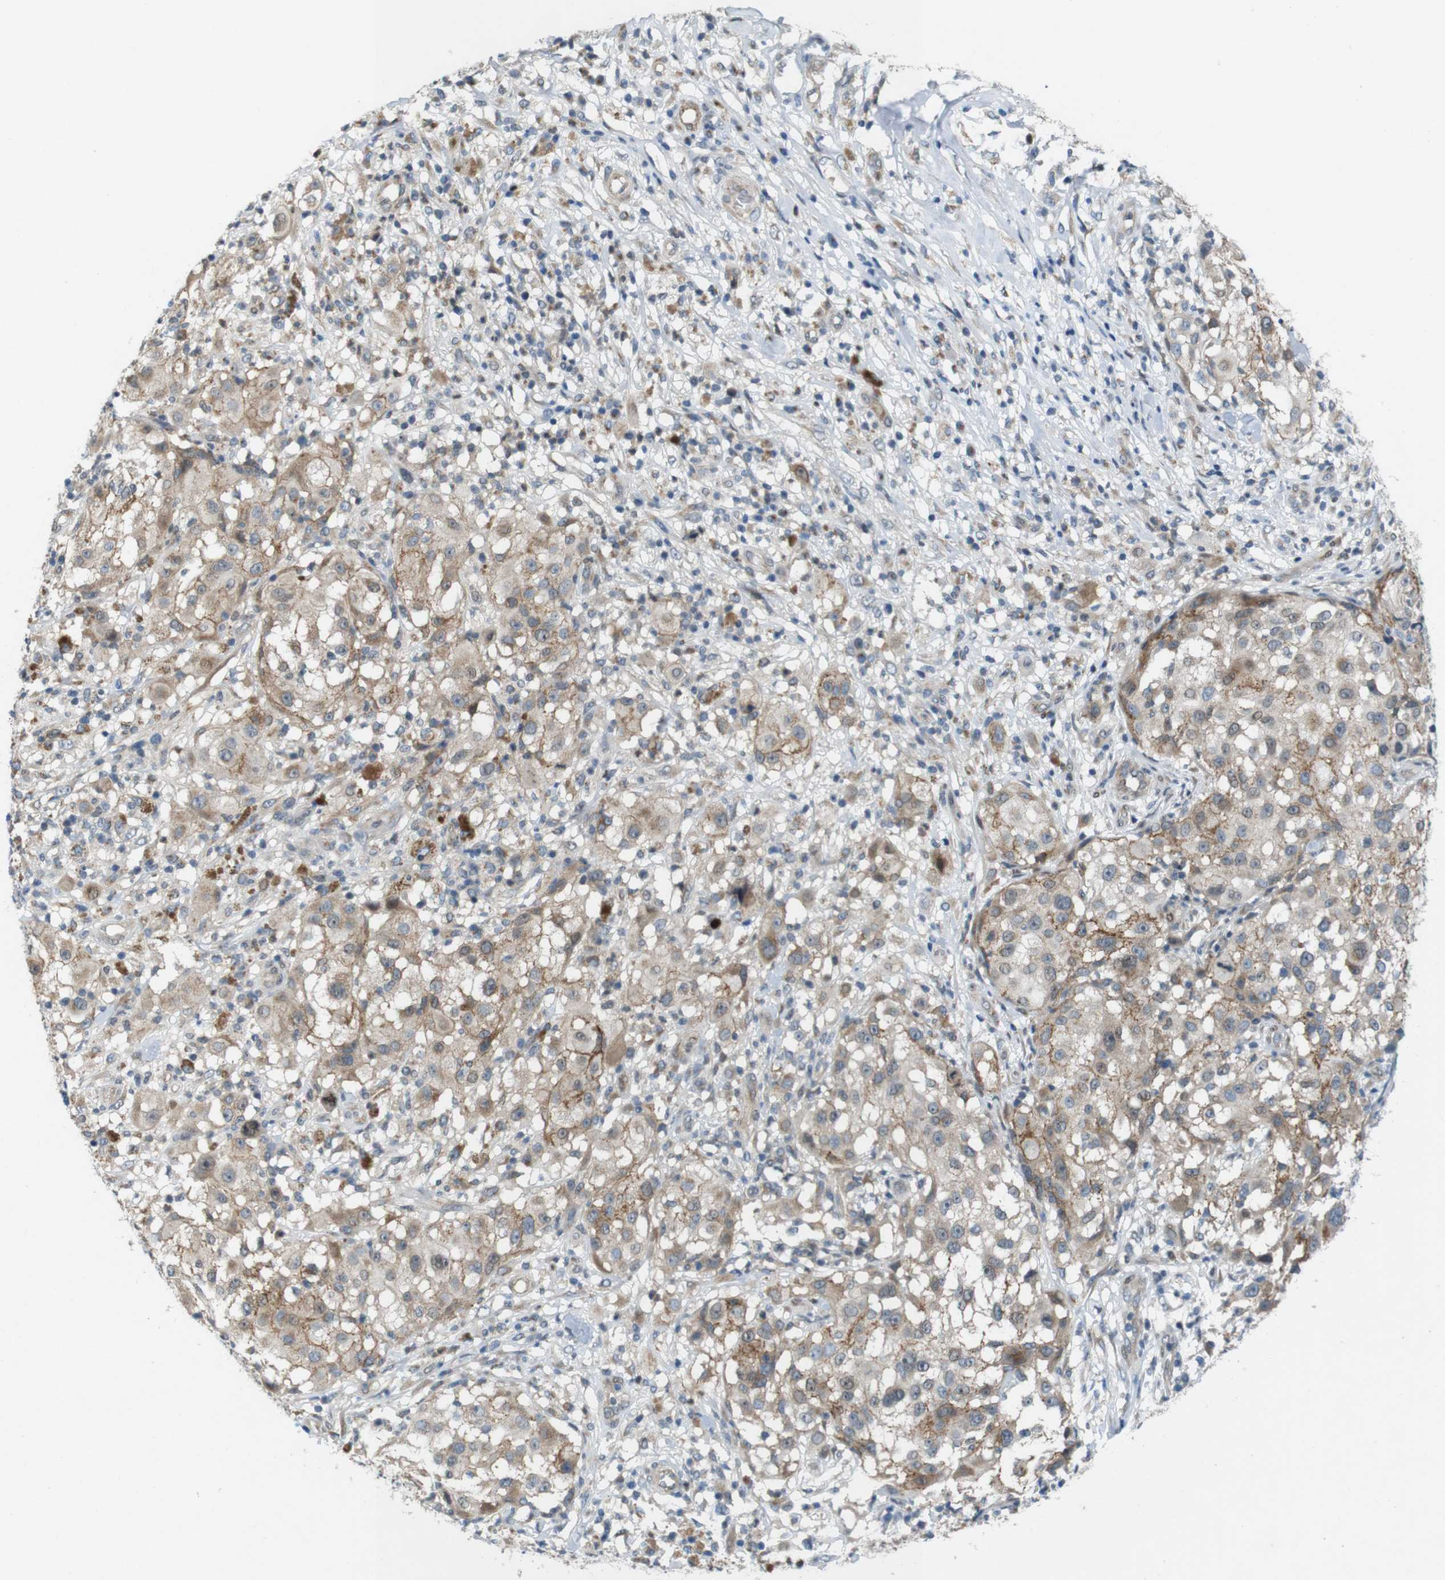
{"staining": {"intensity": "moderate", "quantity": ">75%", "location": "cytoplasmic/membranous,nuclear"}, "tissue": "melanoma", "cell_type": "Tumor cells", "image_type": "cancer", "snomed": [{"axis": "morphology", "description": "Necrosis, NOS"}, {"axis": "morphology", "description": "Malignant melanoma, NOS"}, {"axis": "topography", "description": "Skin"}], "caption": "Immunohistochemical staining of human melanoma displays medium levels of moderate cytoplasmic/membranous and nuclear expression in about >75% of tumor cells. The protein of interest is stained brown, and the nuclei are stained in blue (DAB IHC with brightfield microscopy, high magnification).", "gene": "SKI", "patient": {"sex": "female", "age": 87}}